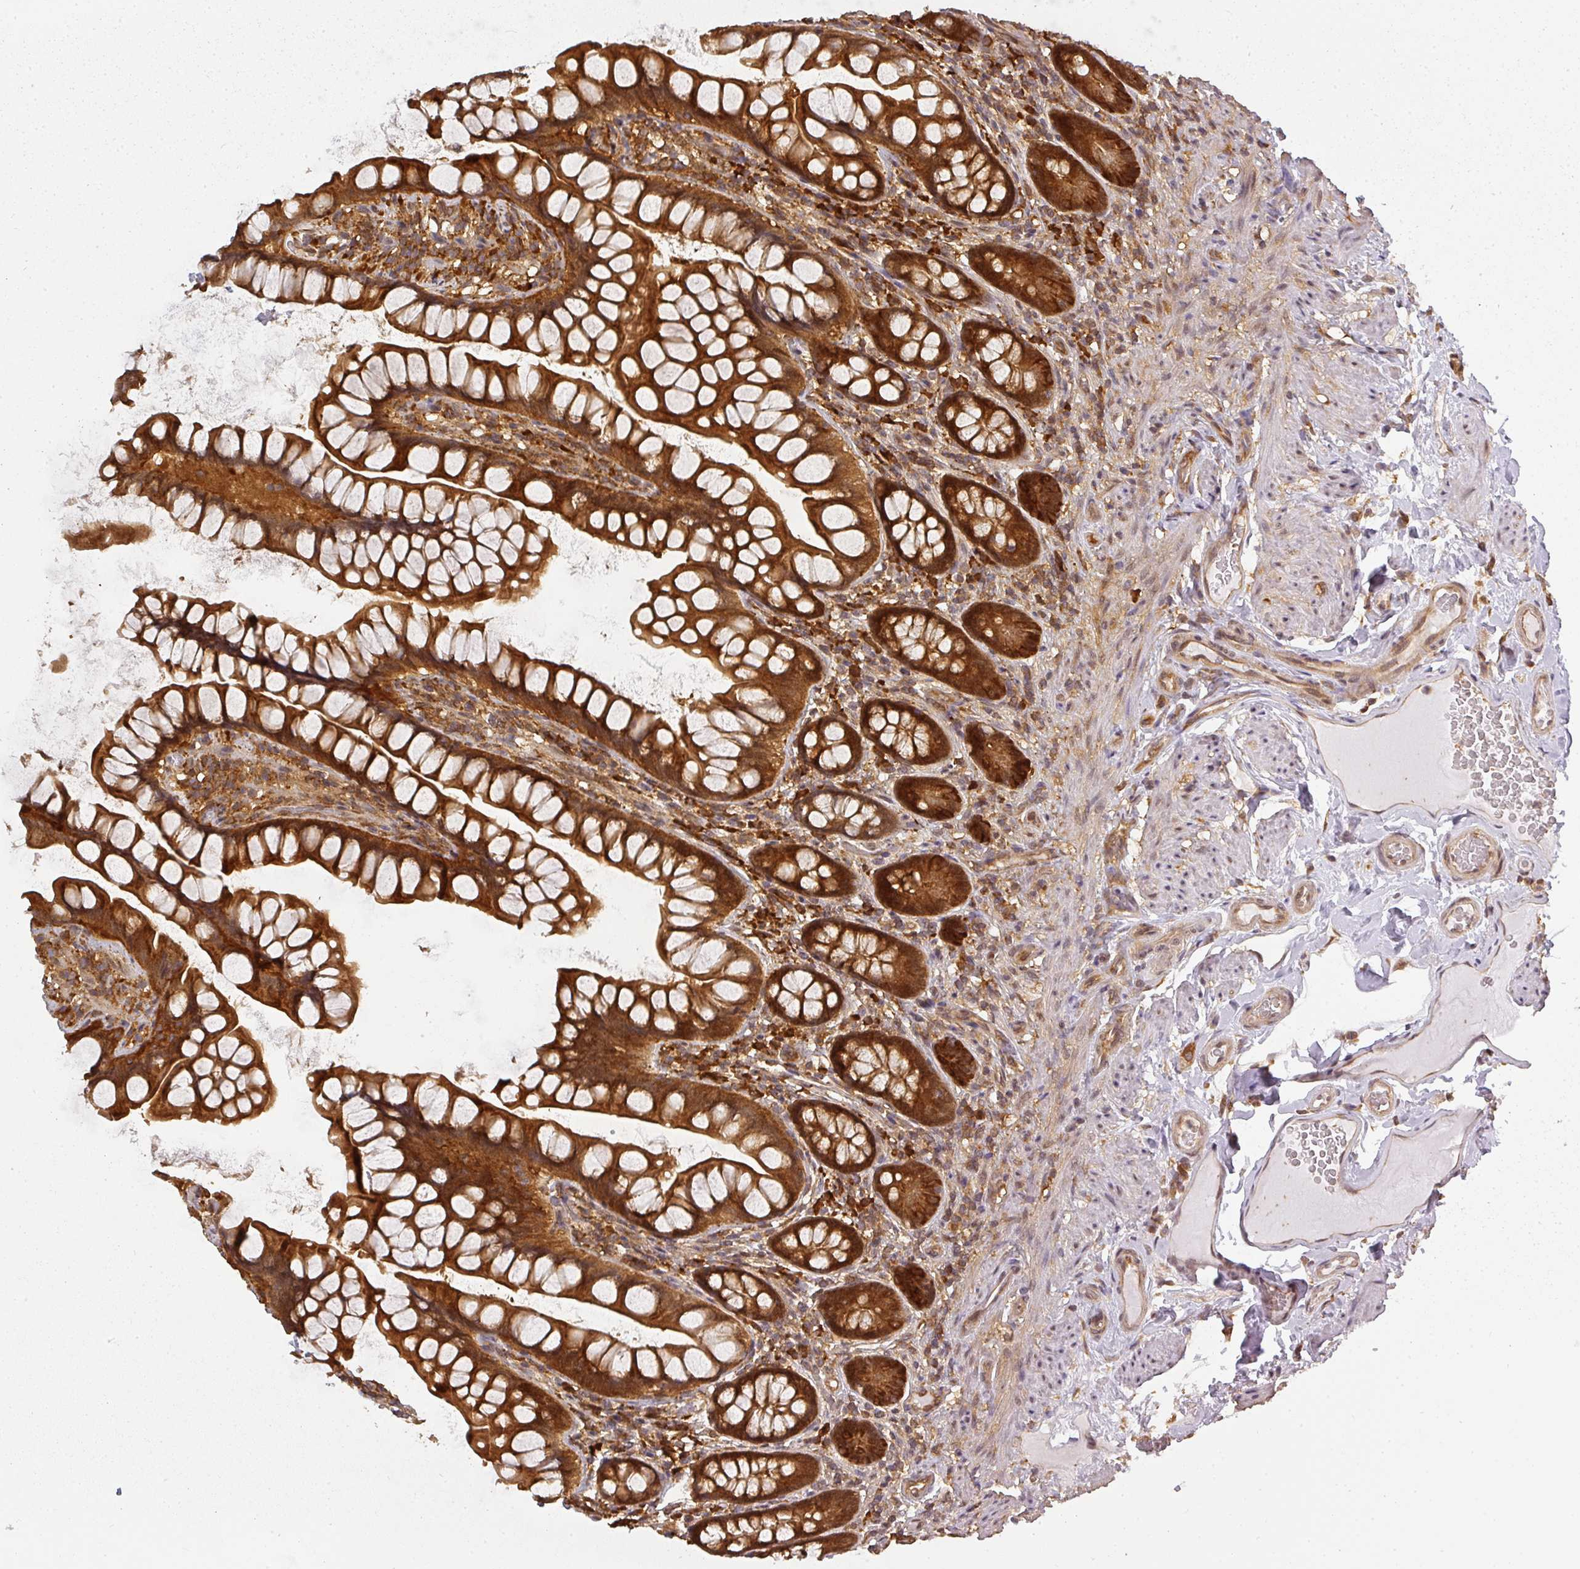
{"staining": {"intensity": "strong", "quantity": ">75%", "location": "cytoplasmic/membranous"}, "tissue": "small intestine", "cell_type": "Glandular cells", "image_type": "normal", "snomed": [{"axis": "morphology", "description": "Normal tissue, NOS"}, {"axis": "topography", "description": "Small intestine"}], "caption": "High-magnification brightfield microscopy of normal small intestine stained with DAB (brown) and counterstained with hematoxylin (blue). glandular cells exhibit strong cytoplasmic/membranous expression is seen in about>75% of cells.", "gene": "PPP6R3", "patient": {"sex": "male", "age": 70}}